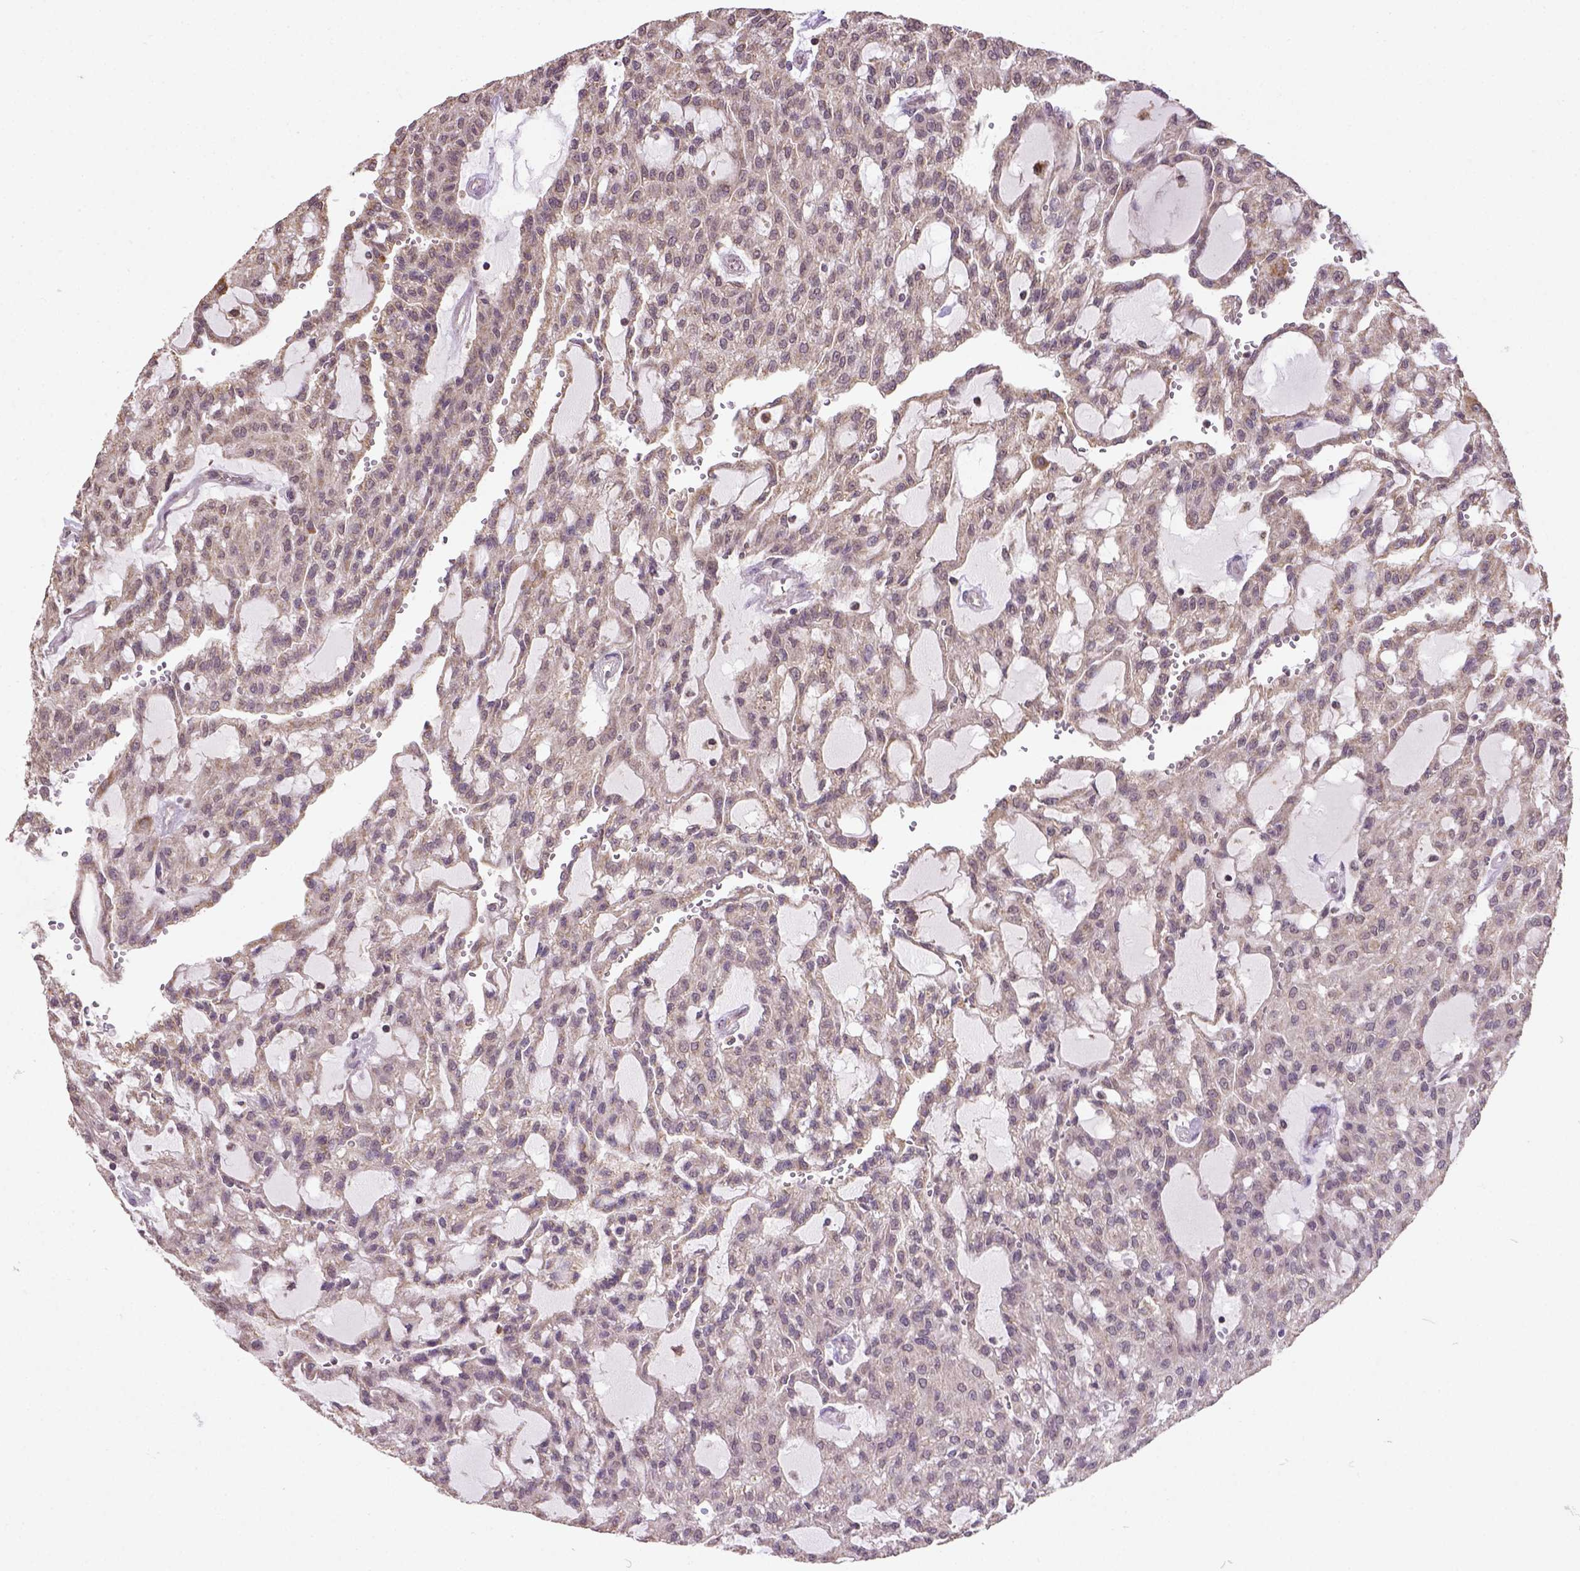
{"staining": {"intensity": "weak", "quantity": "25%-75%", "location": "cytoplasmic/membranous"}, "tissue": "renal cancer", "cell_type": "Tumor cells", "image_type": "cancer", "snomed": [{"axis": "morphology", "description": "Adenocarcinoma, NOS"}, {"axis": "topography", "description": "Kidney"}], "caption": "Immunohistochemical staining of renal cancer shows weak cytoplasmic/membranous protein positivity in approximately 25%-75% of tumor cells.", "gene": "NUDT10", "patient": {"sex": "male", "age": 63}}